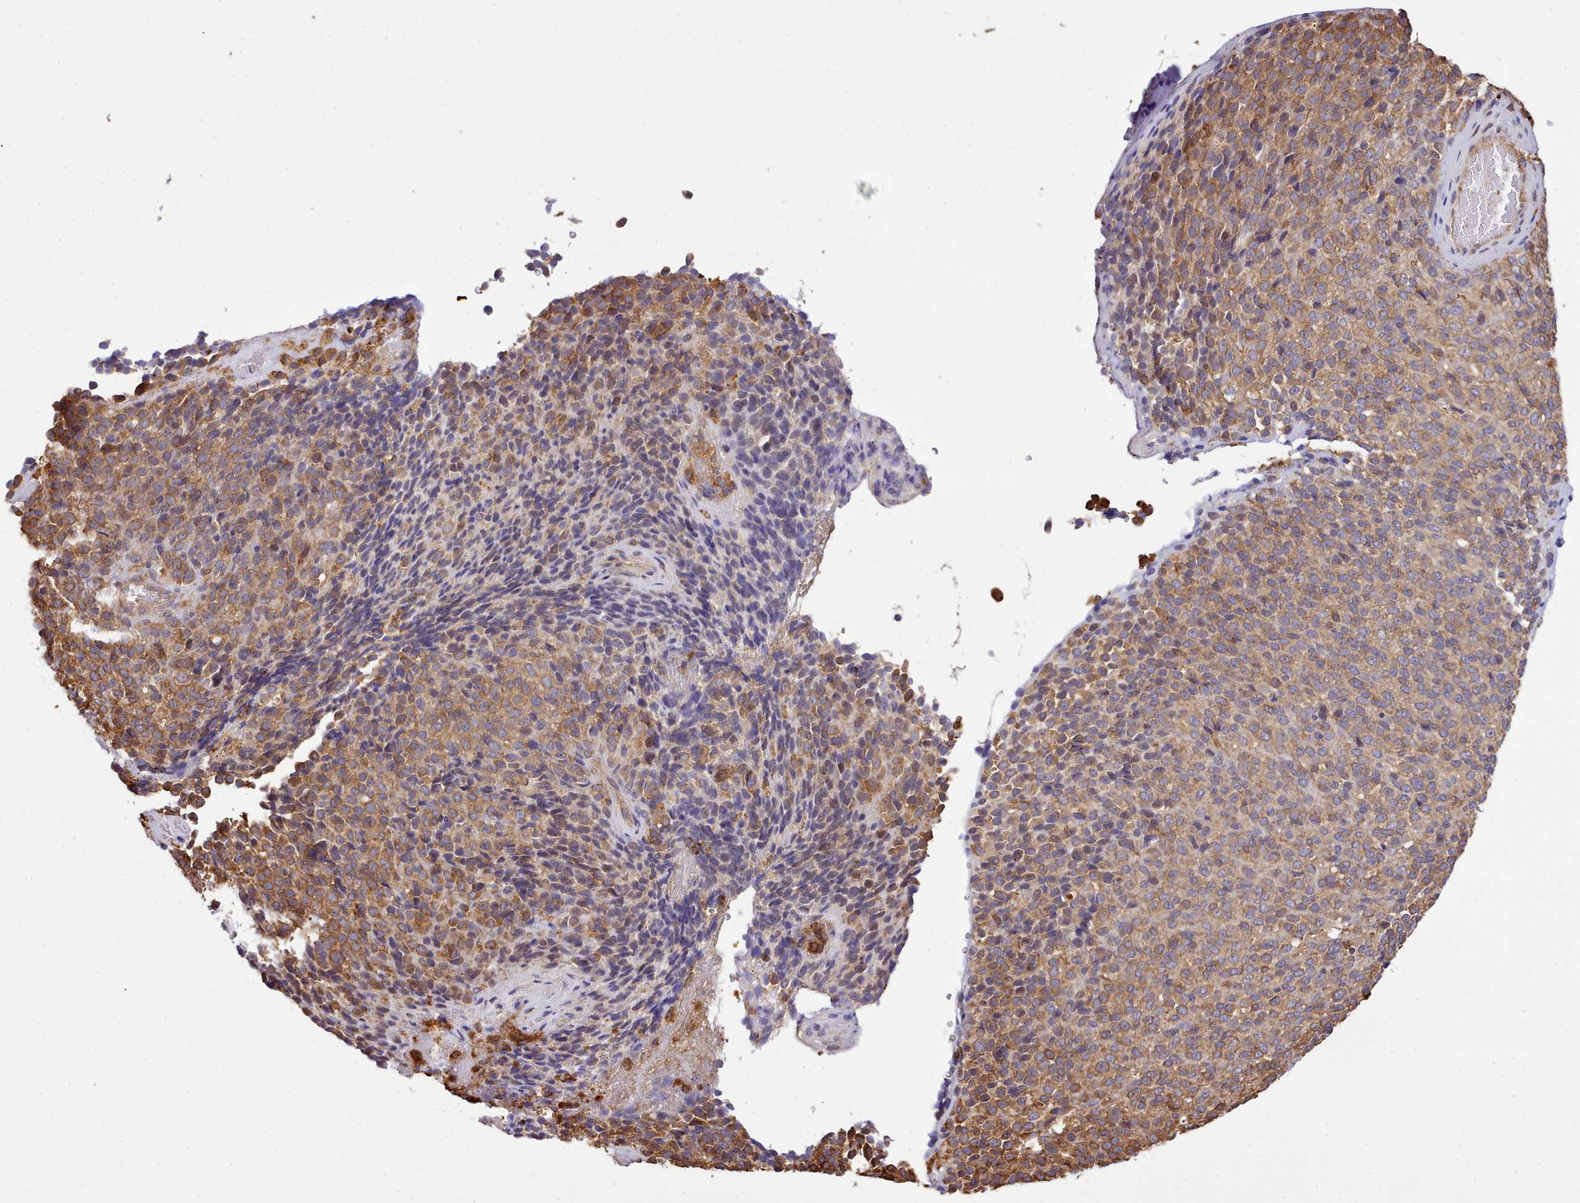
{"staining": {"intensity": "moderate", "quantity": ">75%", "location": "cytoplasmic/membranous"}, "tissue": "melanoma", "cell_type": "Tumor cells", "image_type": "cancer", "snomed": [{"axis": "morphology", "description": "Malignant melanoma, Metastatic site"}, {"axis": "topography", "description": "Brain"}], "caption": "Melanoma stained for a protein (brown) exhibits moderate cytoplasmic/membranous positive staining in approximately >75% of tumor cells.", "gene": "CAPZA1", "patient": {"sex": "female", "age": 56}}